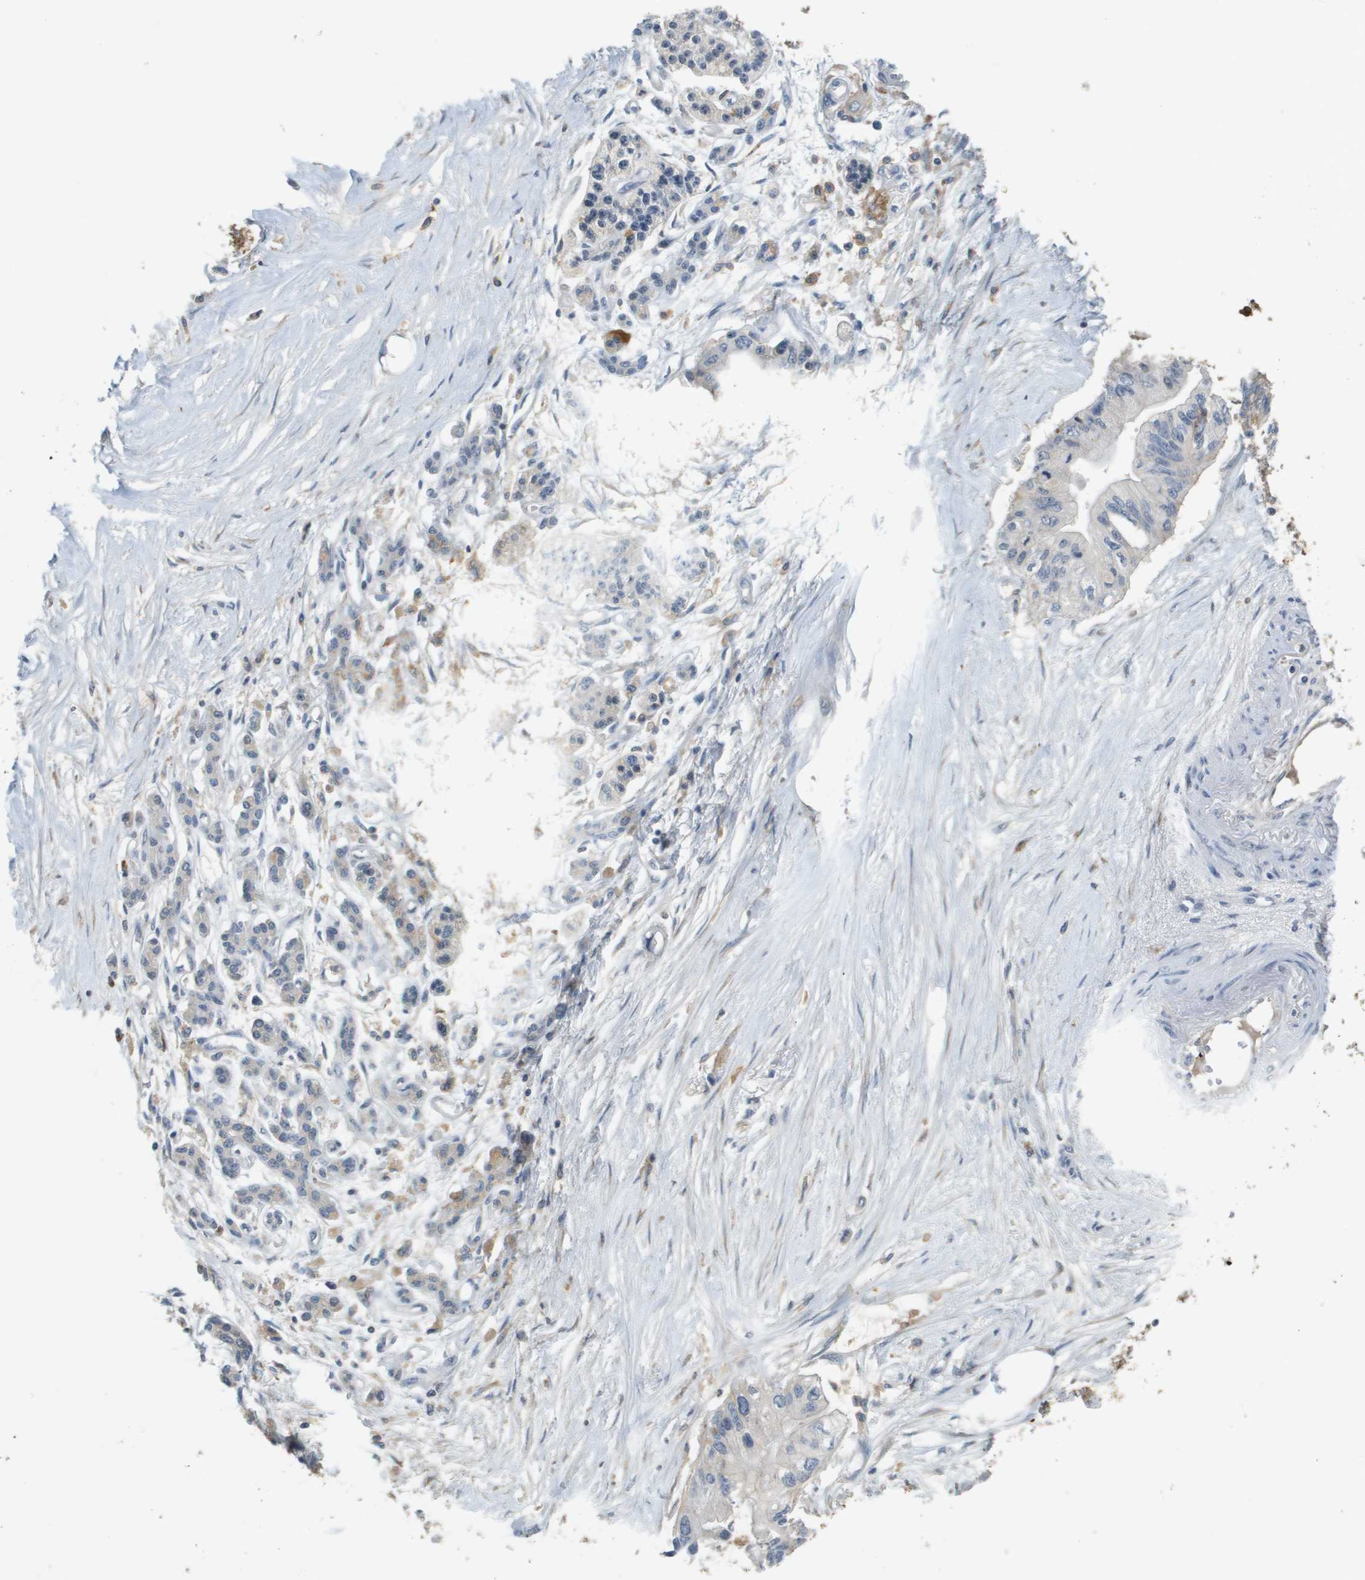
{"staining": {"intensity": "negative", "quantity": "none", "location": "none"}, "tissue": "pancreatic cancer", "cell_type": "Tumor cells", "image_type": "cancer", "snomed": [{"axis": "morphology", "description": "Adenocarcinoma, NOS"}, {"axis": "topography", "description": "Pancreas"}], "caption": "Immunohistochemical staining of adenocarcinoma (pancreatic) exhibits no significant staining in tumor cells.", "gene": "SLC16A3", "patient": {"sex": "female", "age": 77}}